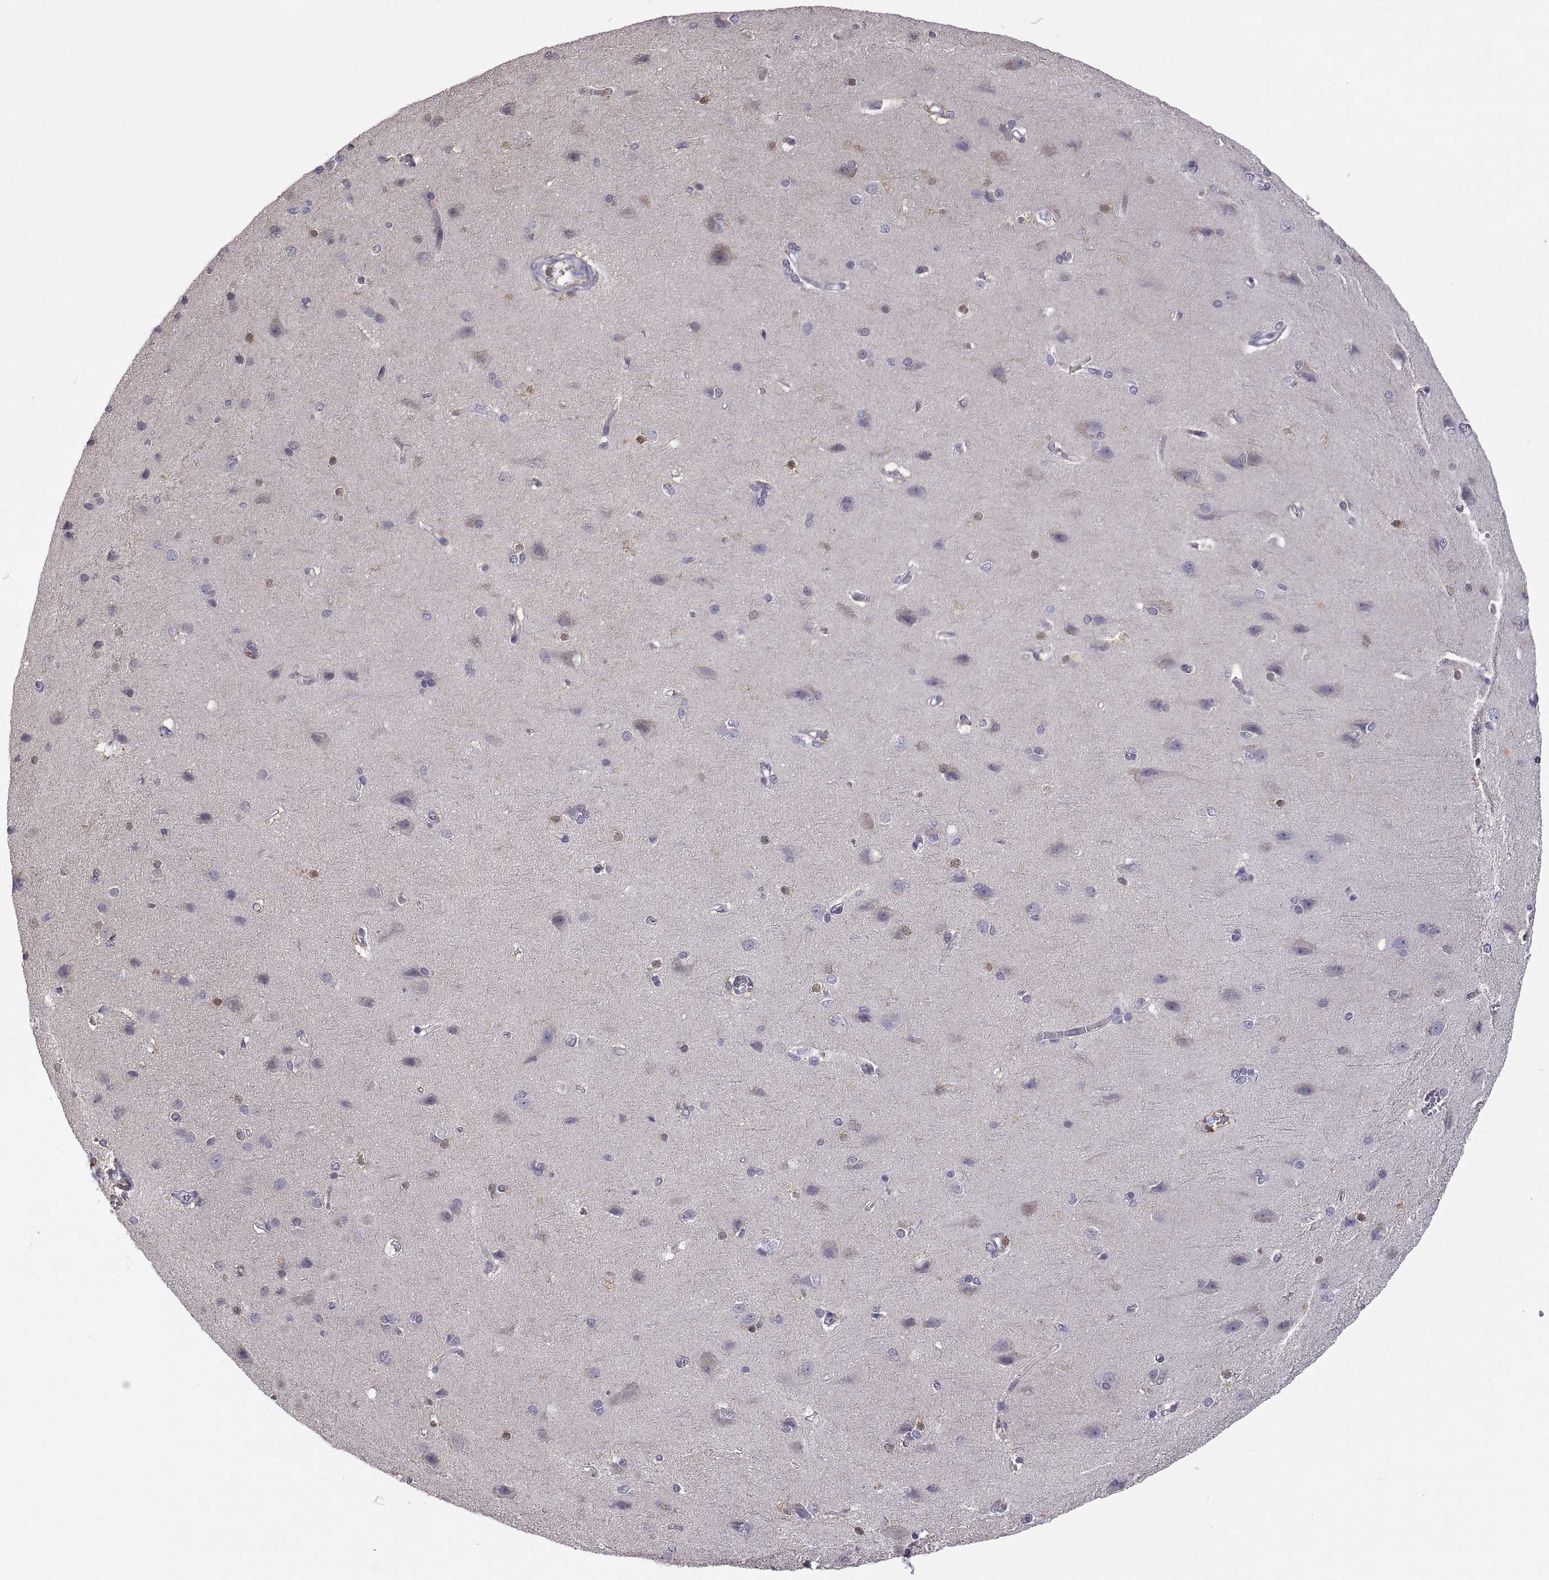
{"staining": {"intensity": "negative", "quantity": "none", "location": "none"}, "tissue": "cerebral cortex", "cell_type": "Endothelial cells", "image_type": "normal", "snomed": [{"axis": "morphology", "description": "Normal tissue, NOS"}, {"axis": "topography", "description": "Cerebral cortex"}], "caption": "DAB immunohistochemical staining of normal cerebral cortex reveals no significant positivity in endothelial cells. (Stains: DAB immunohistochemistry (IHC) with hematoxylin counter stain, Microscopy: brightfield microscopy at high magnification).", "gene": "FGF9", "patient": {"sex": "male", "age": 37}}